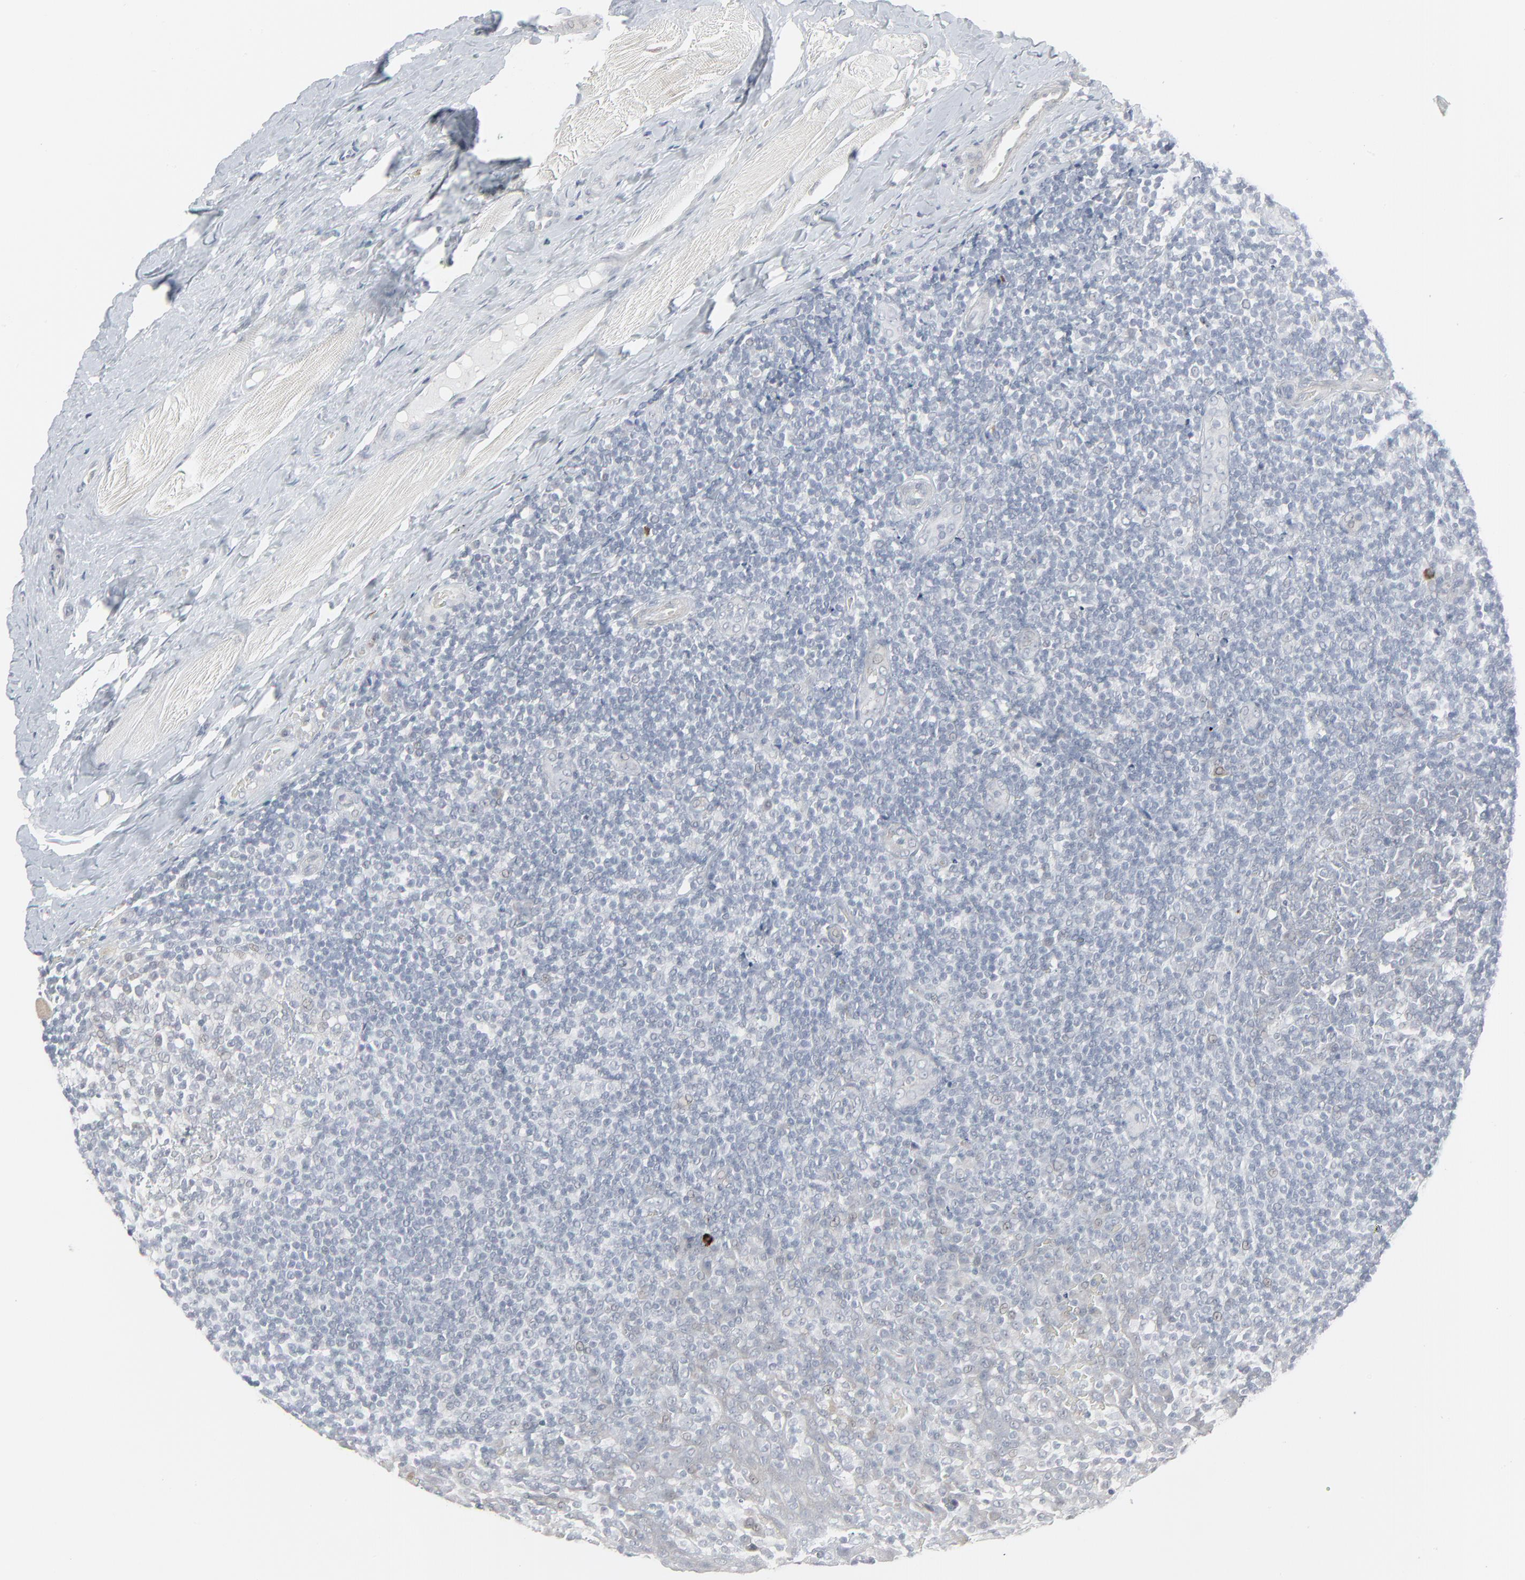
{"staining": {"intensity": "negative", "quantity": "none", "location": "none"}, "tissue": "tonsil", "cell_type": "Germinal center cells", "image_type": "normal", "snomed": [{"axis": "morphology", "description": "Normal tissue, NOS"}, {"axis": "topography", "description": "Tonsil"}], "caption": "An image of tonsil stained for a protein exhibits no brown staining in germinal center cells.", "gene": "NEUROD1", "patient": {"sex": "male", "age": 31}}